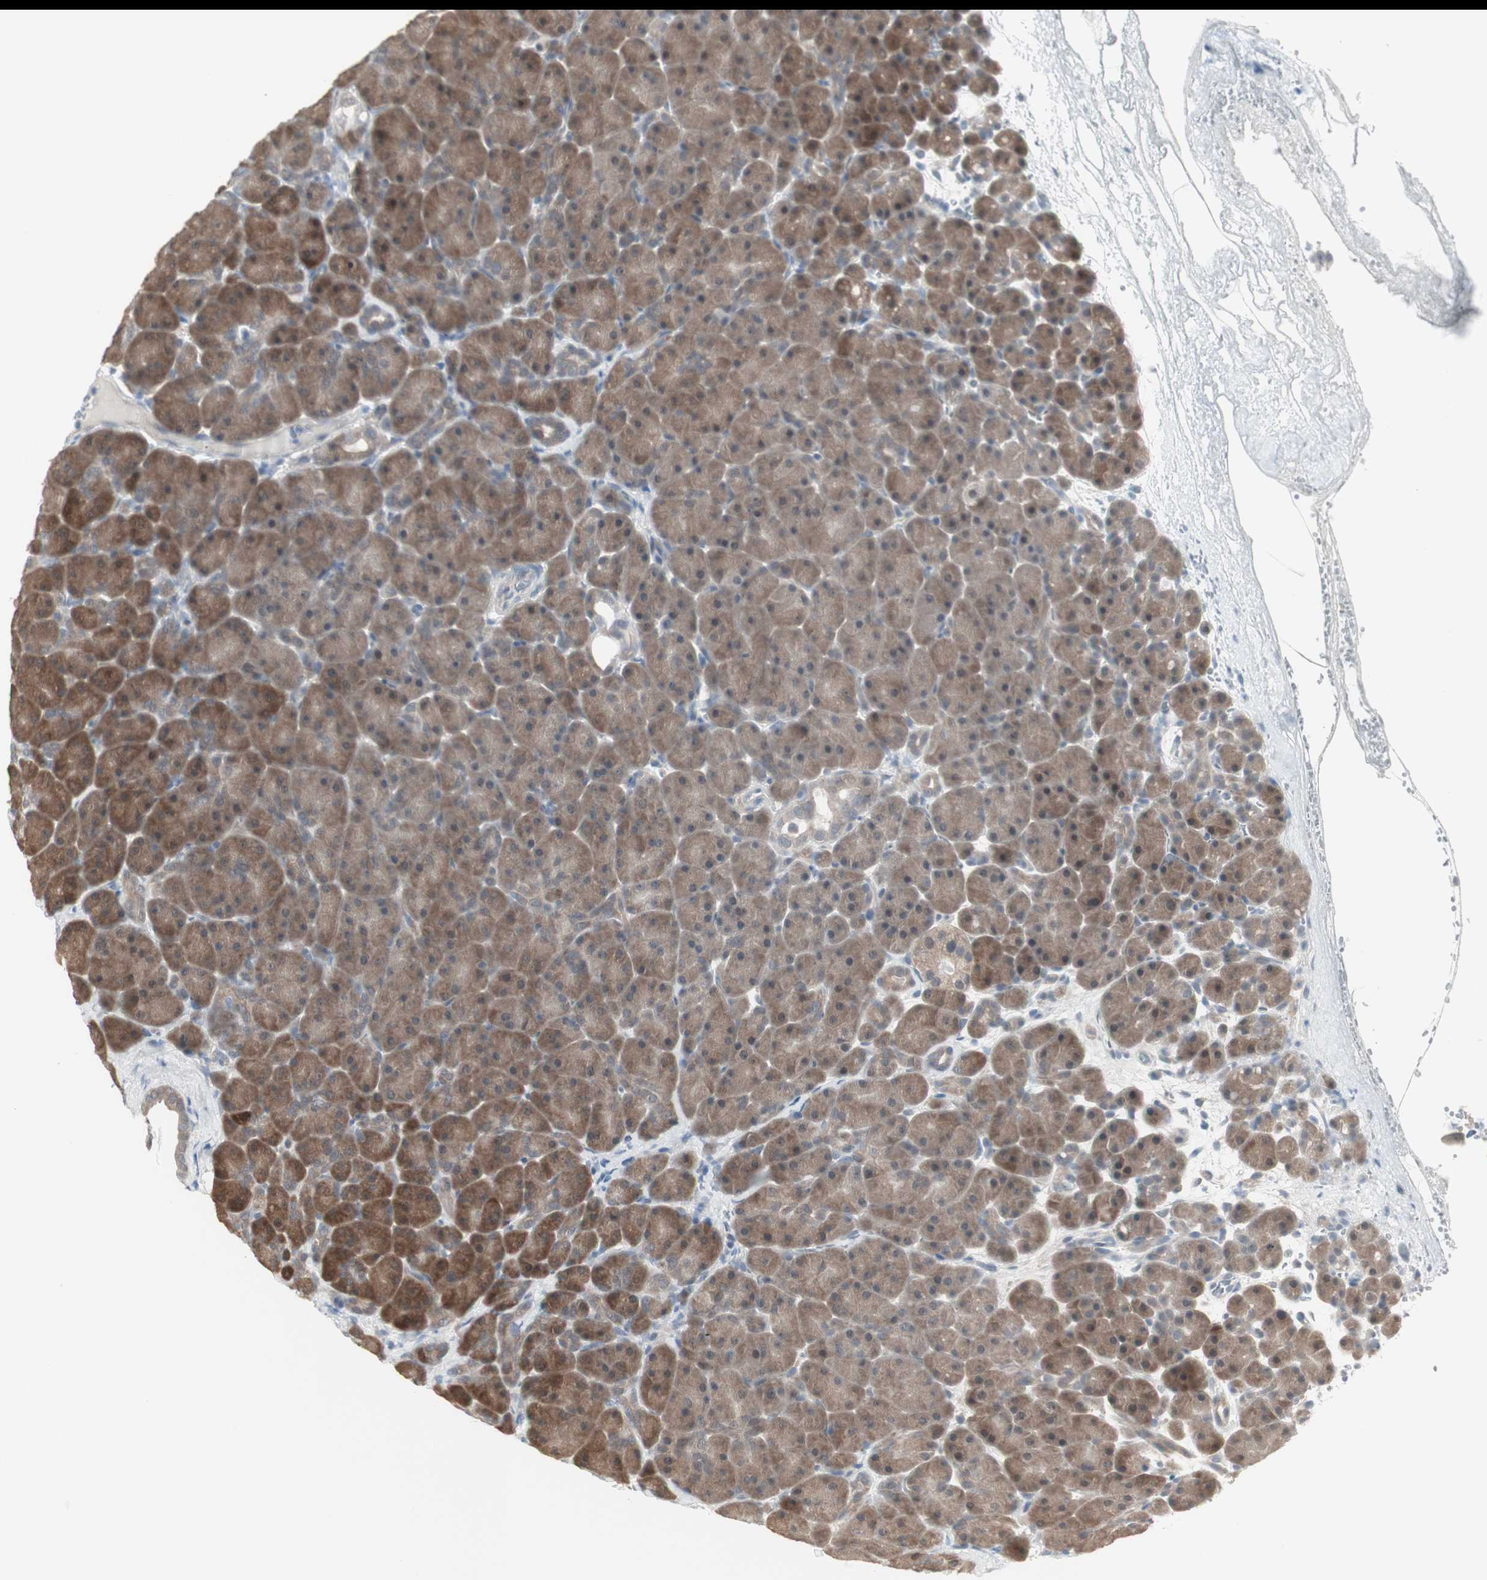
{"staining": {"intensity": "moderate", "quantity": ">75%", "location": "cytoplasmic/membranous"}, "tissue": "pancreas", "cell_type": "Exocrine glandular cells", "image_type": "normal", "snomed": [{"axis": "morphology", "description": "Normal tissue, NOS"}, {"axis": "topography", "description": "Pancreas"}], "caption": "A brown stain labels moderate cytoplasmic/membranous positivity of a protein in exocrine glandular cells of unremarkable pancreas.", "gene": "PTPA", "patient": {"sex": "male", "age": 66}}